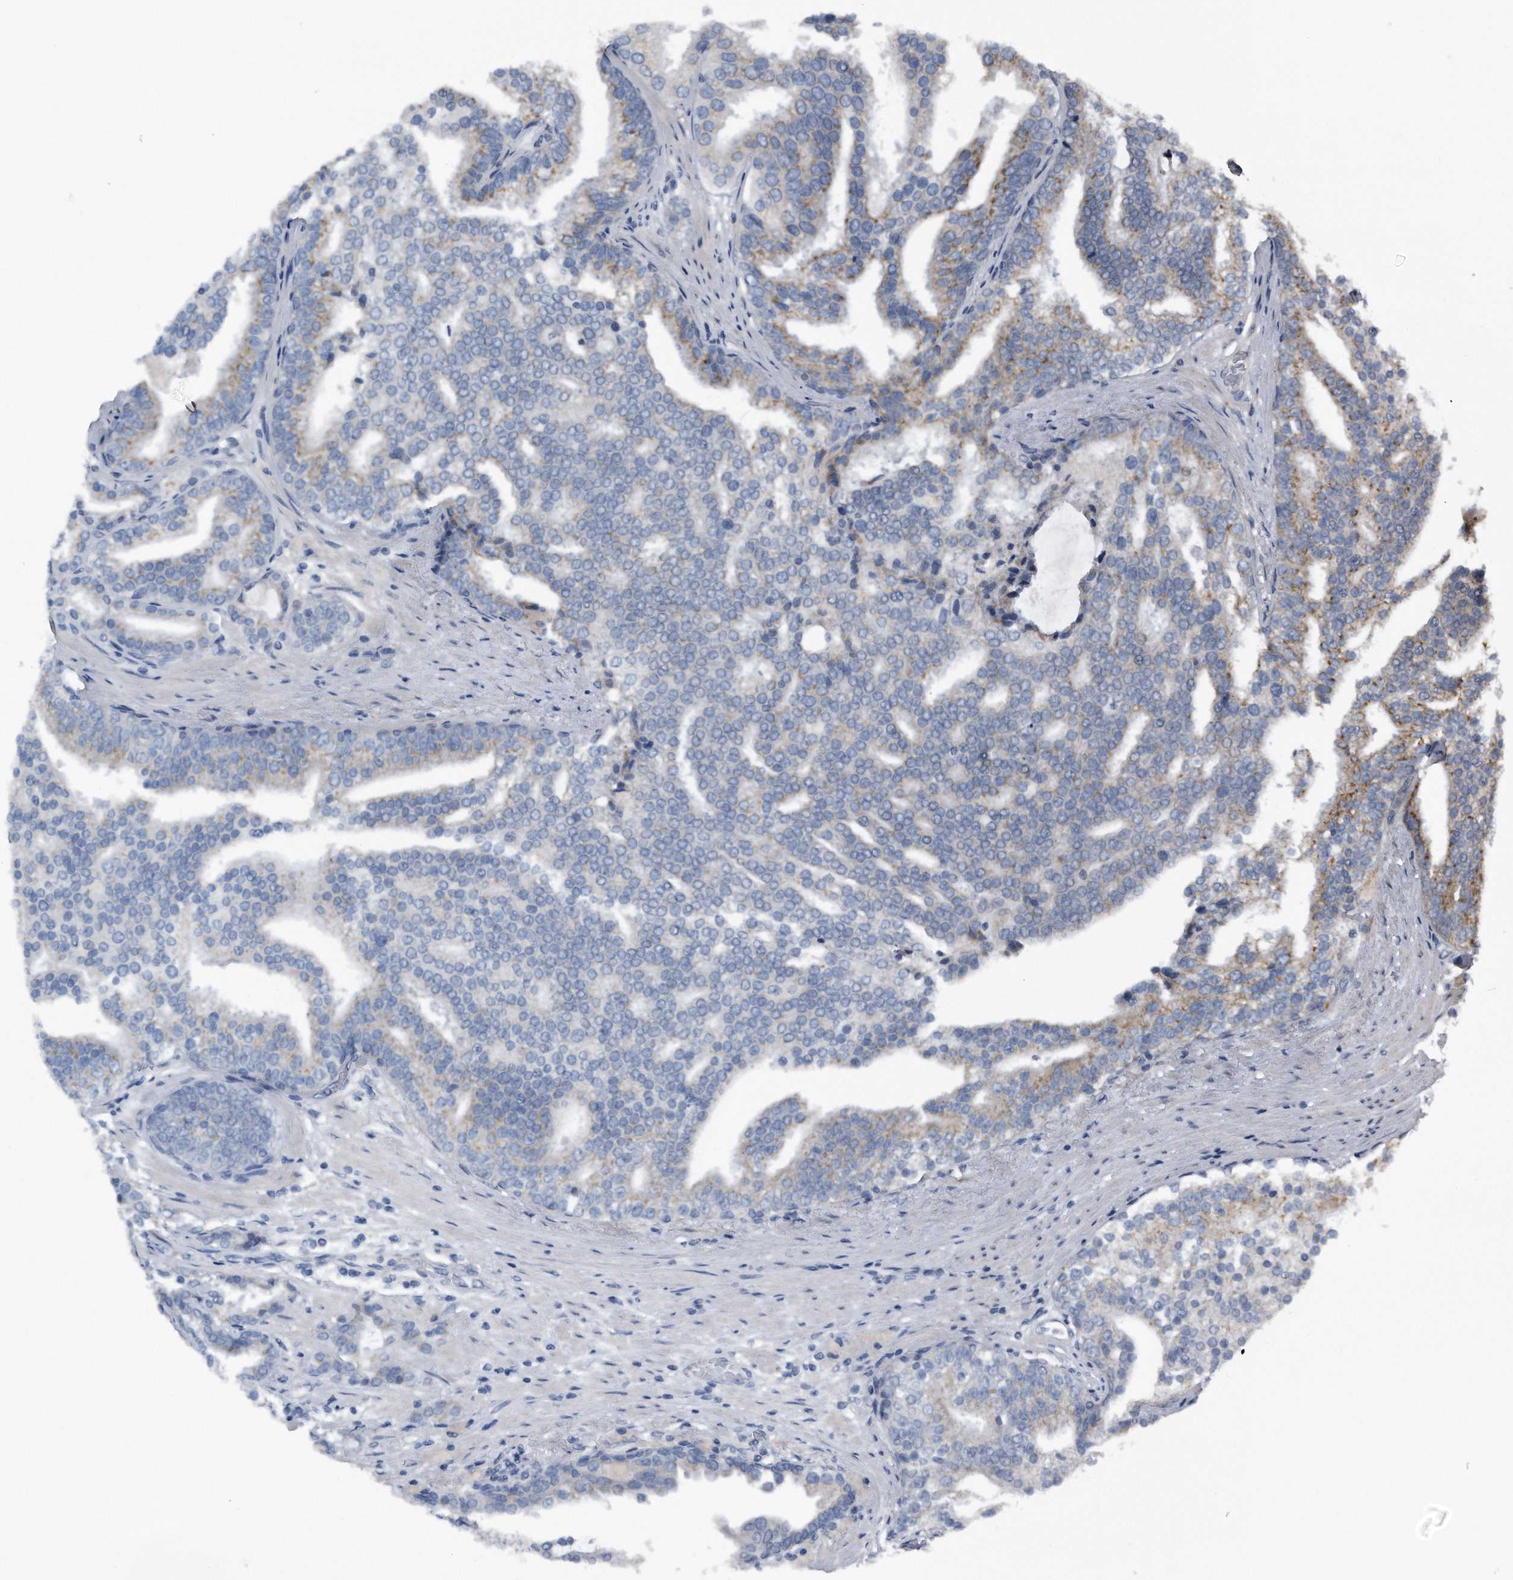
{"staining": {"intensity": "moderate", "quantity": "<25%", "location": "cytoplasmic/membranous"}, "tissue": "prostate cancer", "cell_type": "Tumor cells", "image_type": "cancer", "snomed": [{"axis": "morphology", "description": "Adenocarcinoma, Low grade"}, {"axis": "topography", "description": "Prostate"}], "caption": "Approximately <25% of tumor cells in prostate cancer (adenocarcinoma (low-grade)) exhibit moderate cytoplasmic/membranous protein expression as visualized by brown immunohistochemical staining.", "gene": "LYRM4", "patient": {"sex": "male", "age": 67}}